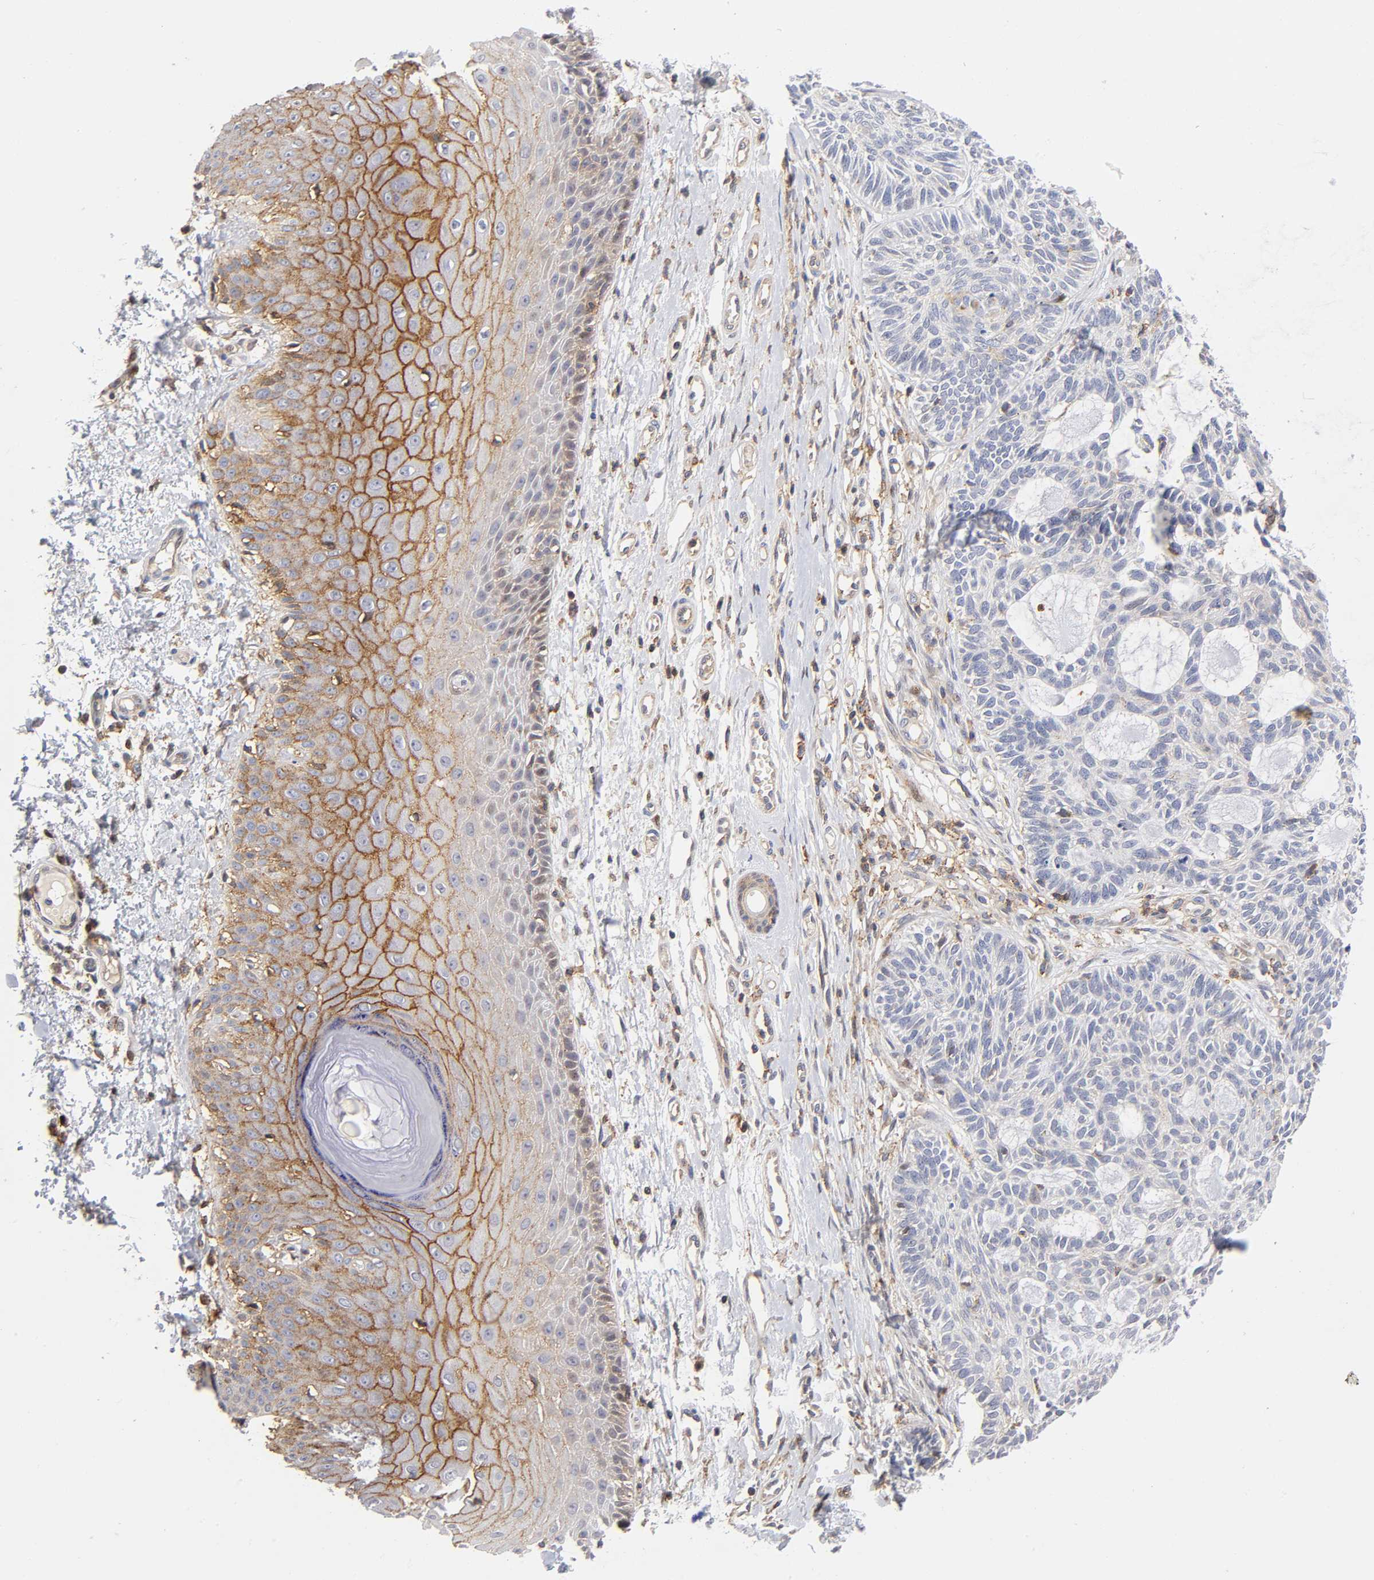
{"staining": {"intensity": "moderate", "quantity": "25%-75%", "location": "cytoplasmic/membranous"}, "tissue": "skin cancer", "cell_type": "Tumor cells", "image_type": "cancer", "snomed": [{"axis": "morphology", "description": "Basal cell carcinoma"}, {"axis": "topography", "description": "Skin"}], "caption": "The image shows a brown stain indicating the presence of a protein in the cytoplasmic/membranous of tumor cells in skin cancer.", "gene": "ANXA7", "patient": {"sex": "male", "age": 67}}